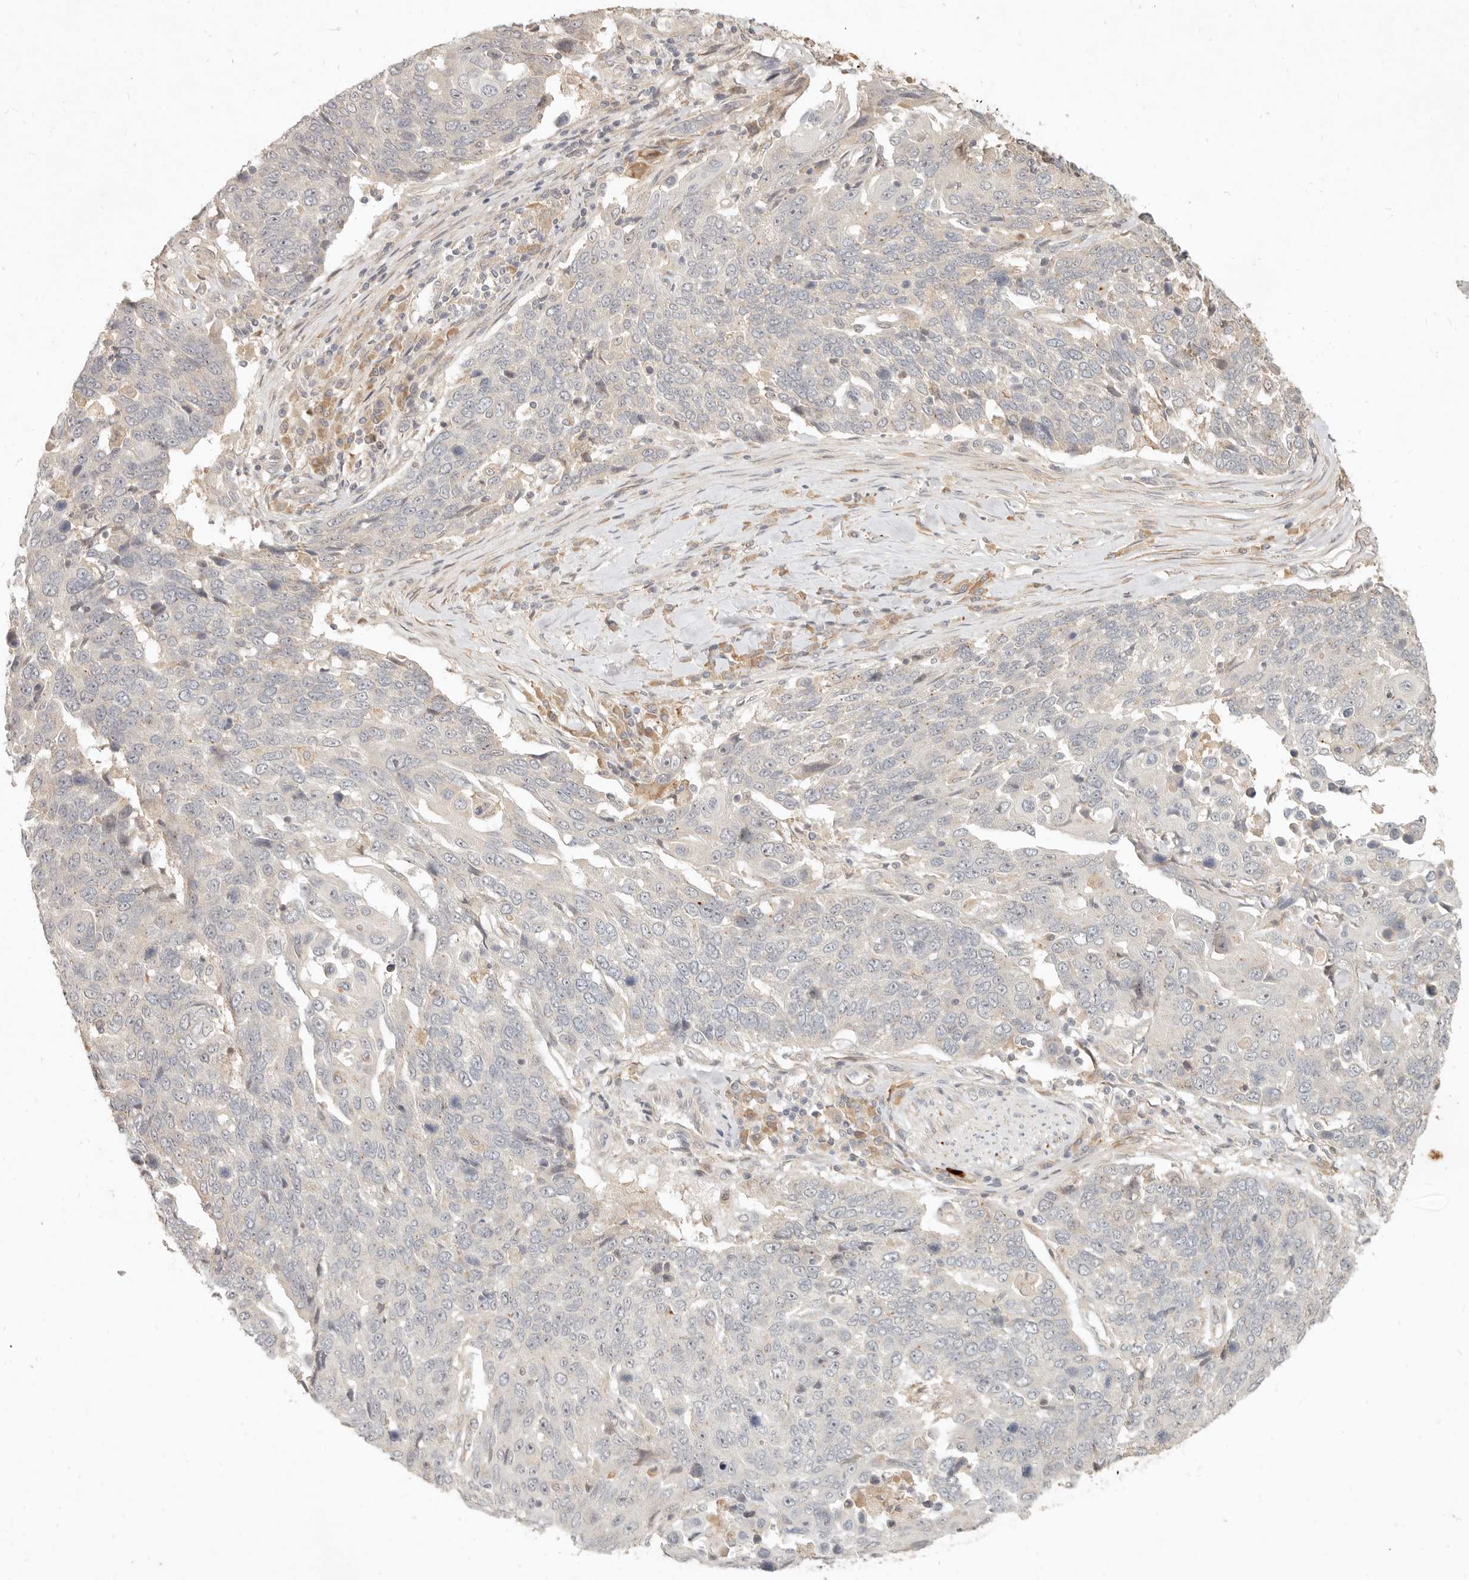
{"staining": {"intensity": "negative", "quantity": "none", "location": "none"}, "tissue": "lung cancer", "cell_type": "Tumor cells", "image_type": "cancer", "snomed": [{"axis": "morphology", "description": "Squamous cell carcinoma, NOS"}, {"axis": "topography", "description": "Lung"}], "caption": "Immunohistochemistry (IHC) of lung cancer exhibits no positivity in tumor cells. Brightfield microscopy of immunohistochemistry stained with DAB (3,3'-diaminobenzidine) (brown) and hematoxylin (blue), captured at high magnification.", "gene": "UBXN11", "patient": {"sex": "male", "age": 66}}